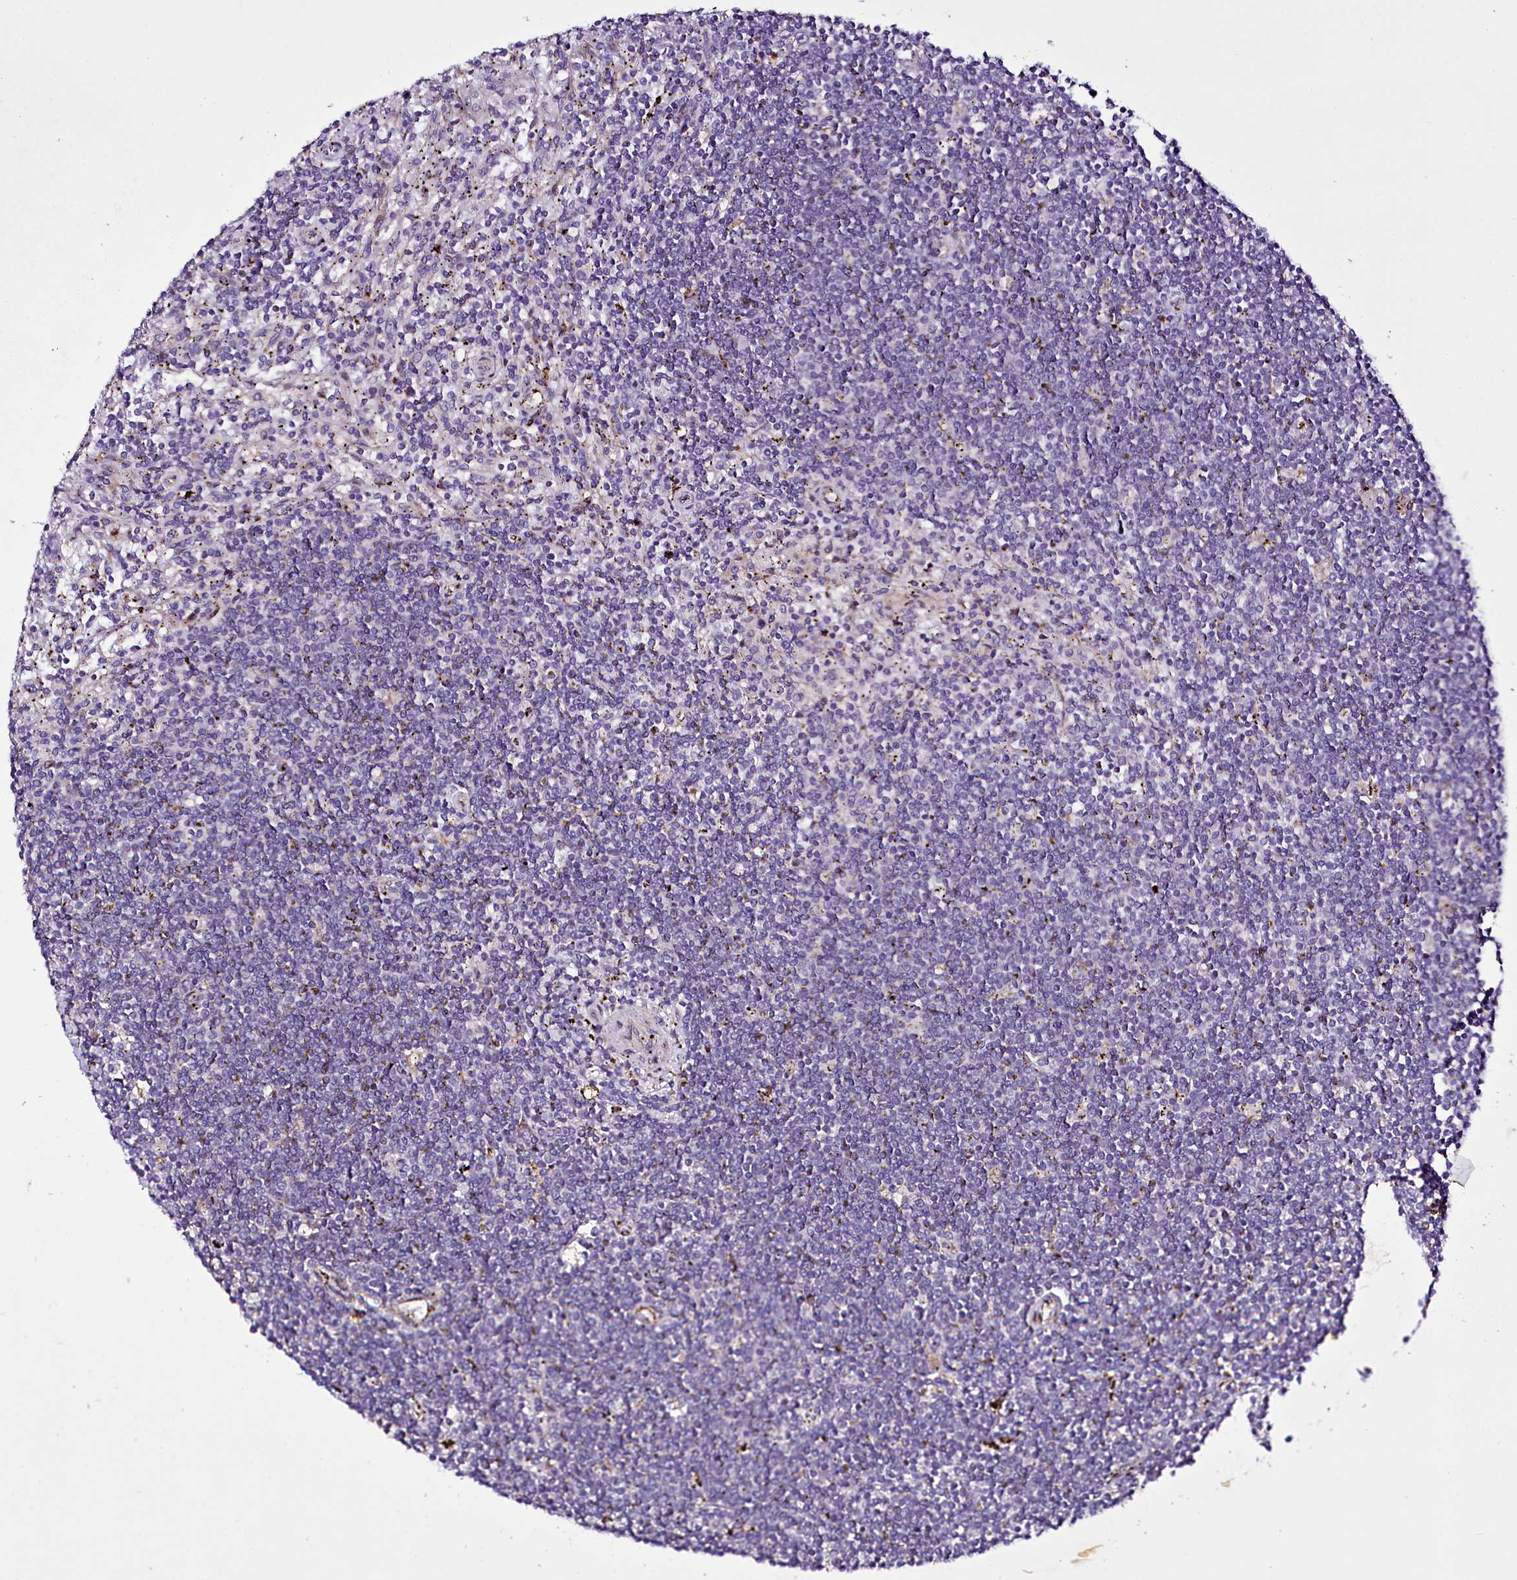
{"staining": {"intensity": "negative", "quantity": "none", "location": "none"}, "tissue": "lymphoma", "cell_type": "Tumor cells", "image_type": "cancer", "snomed": [{"axis": "morphology", "description": "Malignant lymphoma, non-Hodgkin's type, Low grade"}, {"axis": "topography", "description": "Spleen"}], "caption": "The immunohistochemistry histopathology image has no significant staining in tumor cells of low-grade malignant lymphoma, non-Hodgkin's type tissue.", "gene": "ZC3H12C", "patient": {"sex": "male", "age": 76}}